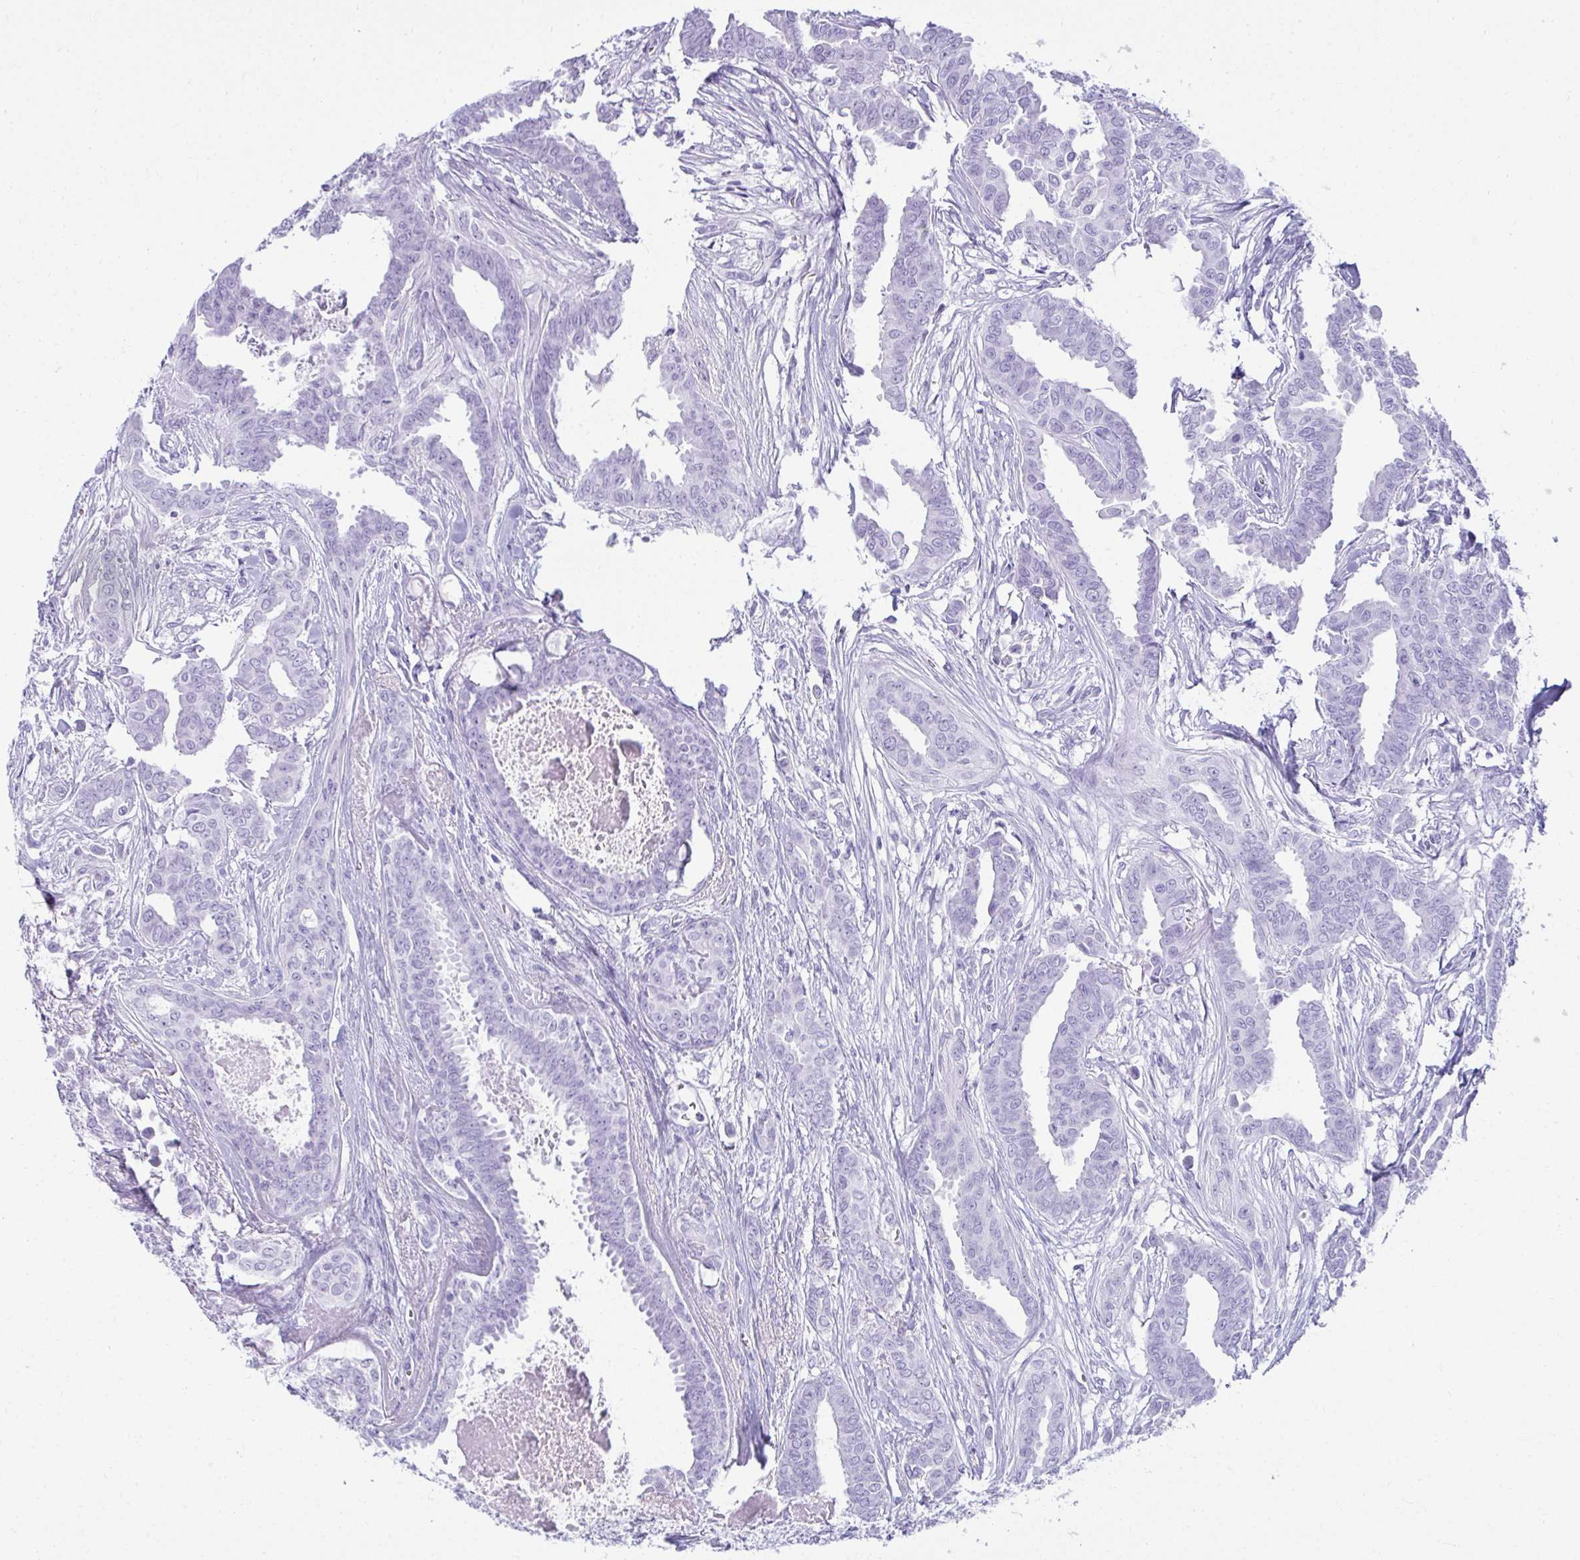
{"staining": {"intensity": "negative", "quantity": "none", "location": "none"}, "tissue": "breast cancer", "cell_type": "Tumor cells", "image_type": "cancer", "snomed": [{"axis": "morphology", "description": "Duct carcinoma"}, {"axis": "topography", "description": "Breast"}], "caption": "IHC of human breast cancer exhibits no positivity in tumor cells.", "gene": "CLGN", "patient": {"sex": "female", "age": 45}}